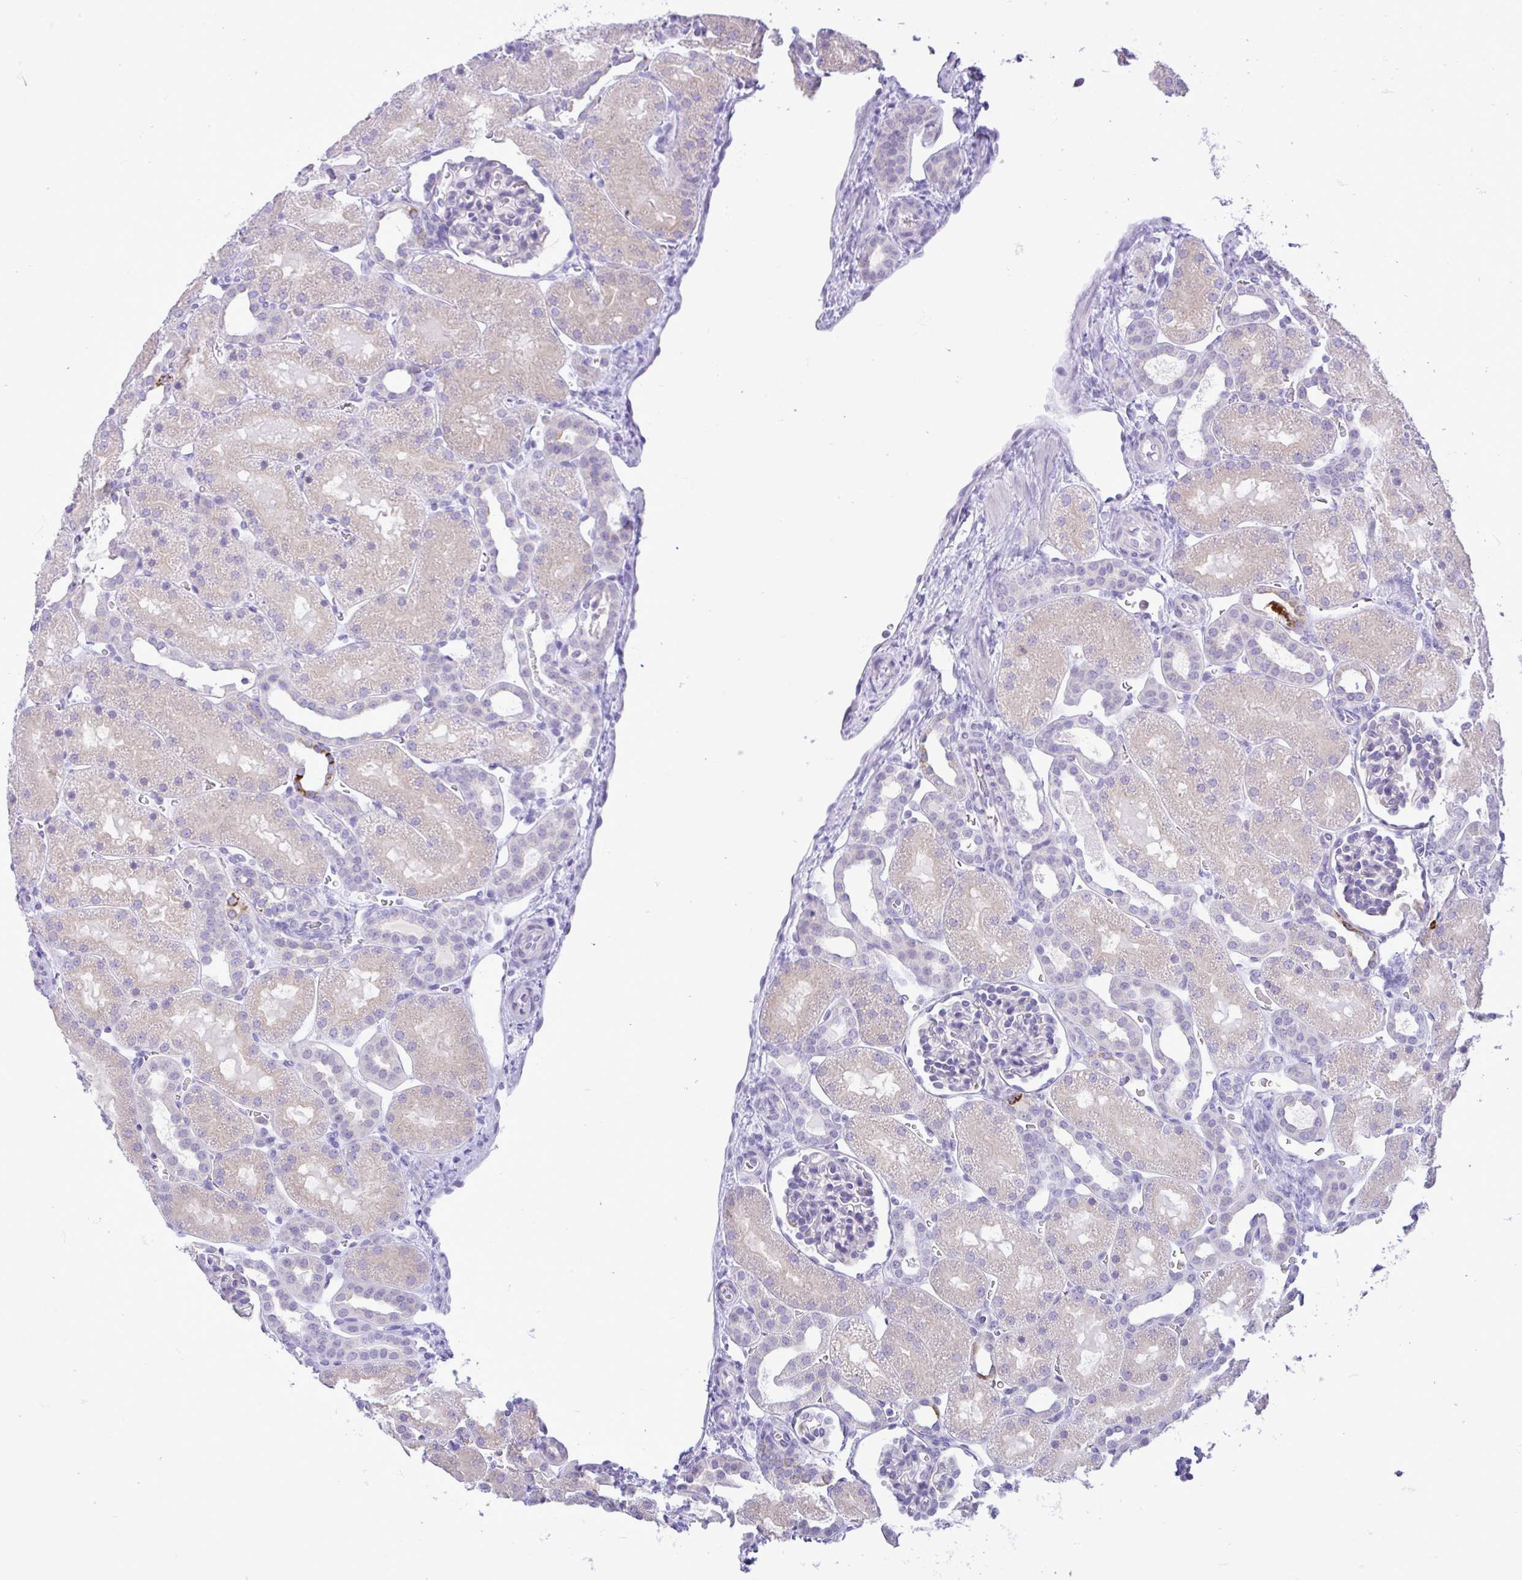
{"staining": {"intensity": "negative", "quantity": "none", "location": "none"}, "tissue": "kidney", "cell_type": "Cells in glomeruli", "image_type": "normal", "snomed": [{"axis": "morphology", "description": "Normal tissue, NOS"}, {"axis": "topography", "description": "Kidney"}], "caption": "DAB (3,3'-diaminobenzidine) immunohistochemical staining of unremarkable kidney displays no significant positivity in cells in glomeruli.", "gene": "ZNF101", "patient": {"sex": "male", "age": 2}}